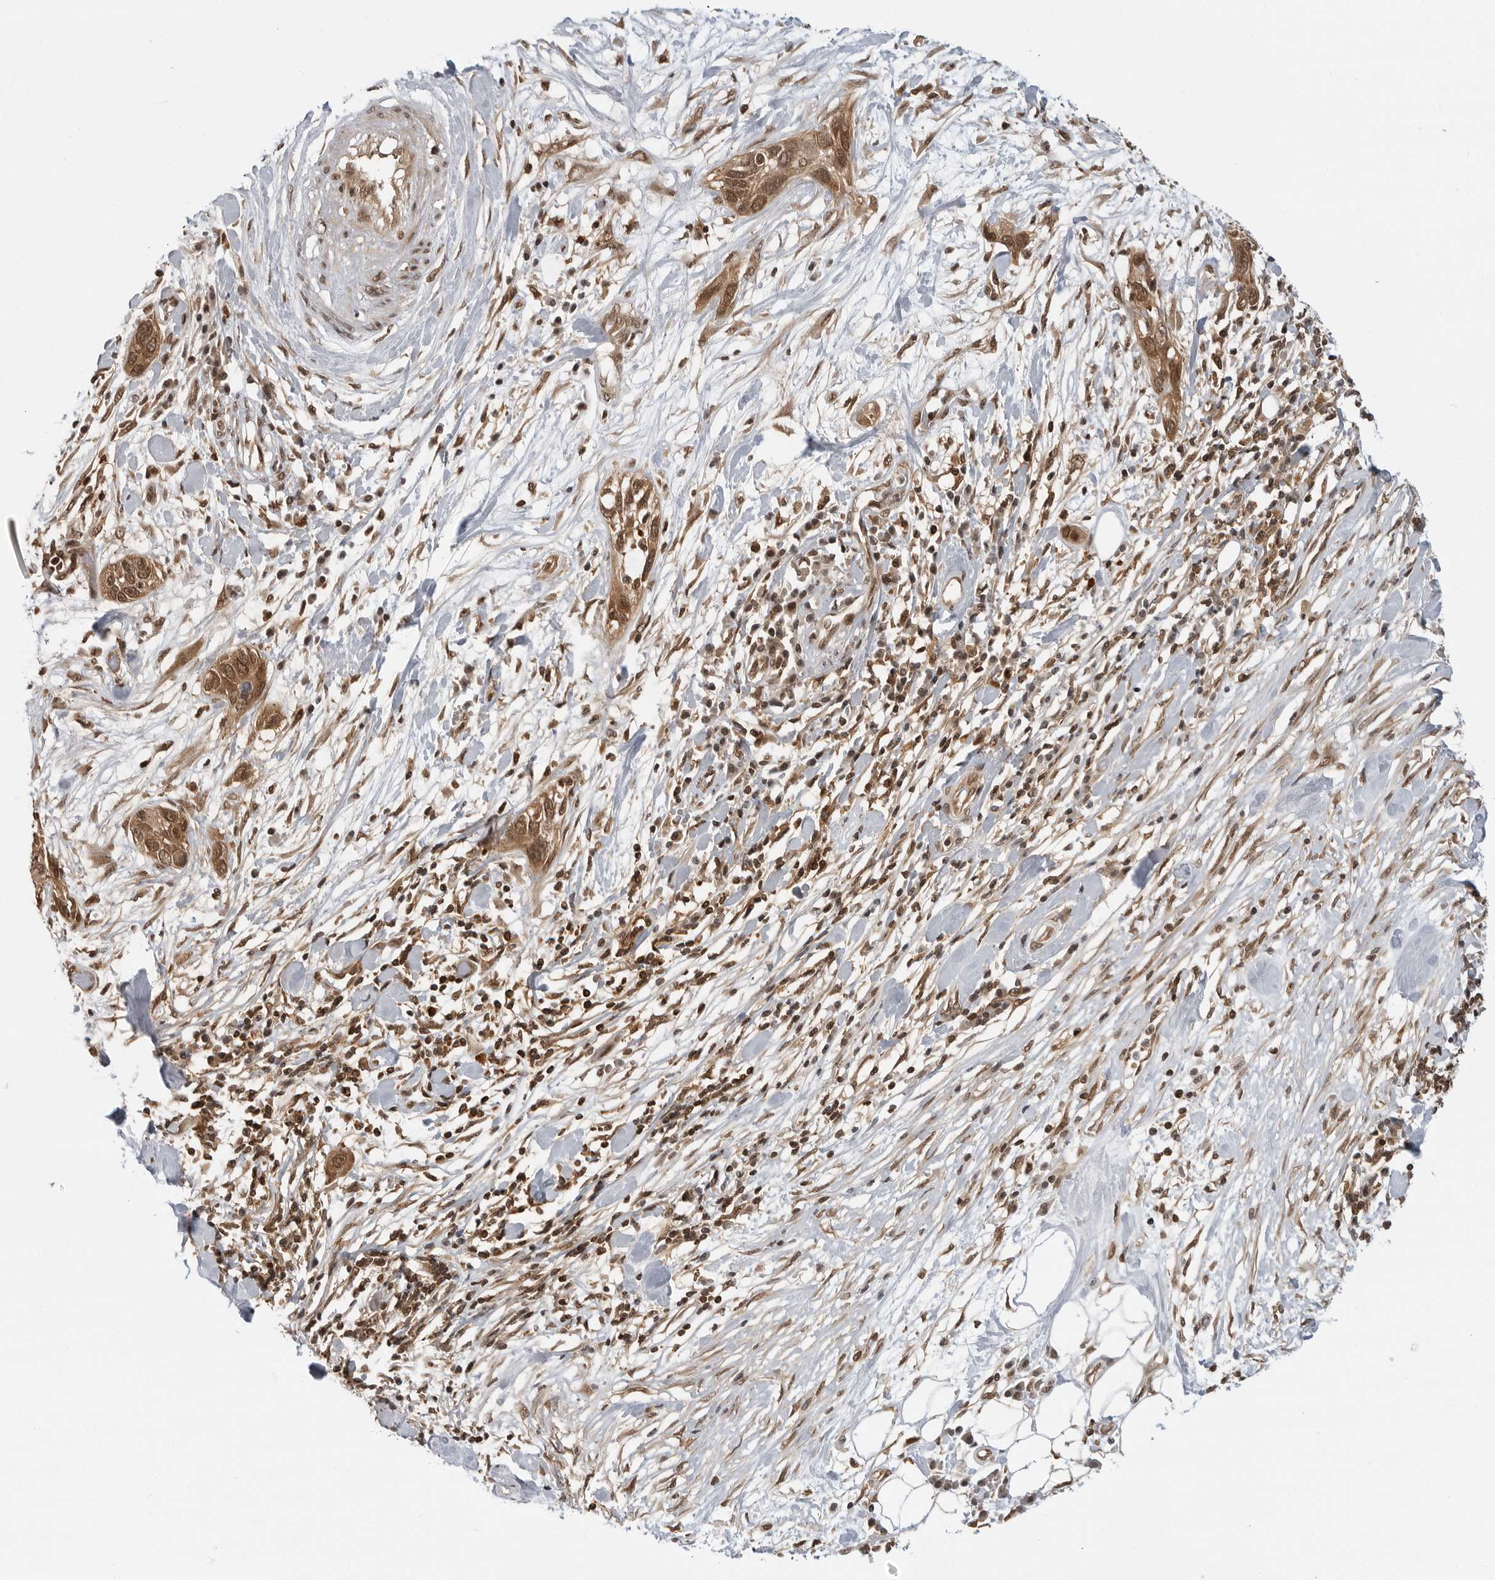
{"staining": {"intensity": "moderate", "quantity": ">75%", "location": "cytoplasmic/membranous,nuclear"}, "tissue": "pancreatic cancer", "cell_type": "Tumor cells", "image_type": "cancer", "snomed": [{"axis": "morphology", "description": "Adenocarcinoma, NOS"}, {"axis": "topography", "description": "Pancreas"}], "caption": "Pancreatic adenocarcinoma was stained to show a protein in brown. There is medium levels of moderate cytoplasmic/membranous and nuclear staining in approximately >75% of tumor cells.", "gene": "SZRD1", "patient": {"sex": "female", "age": 60}}